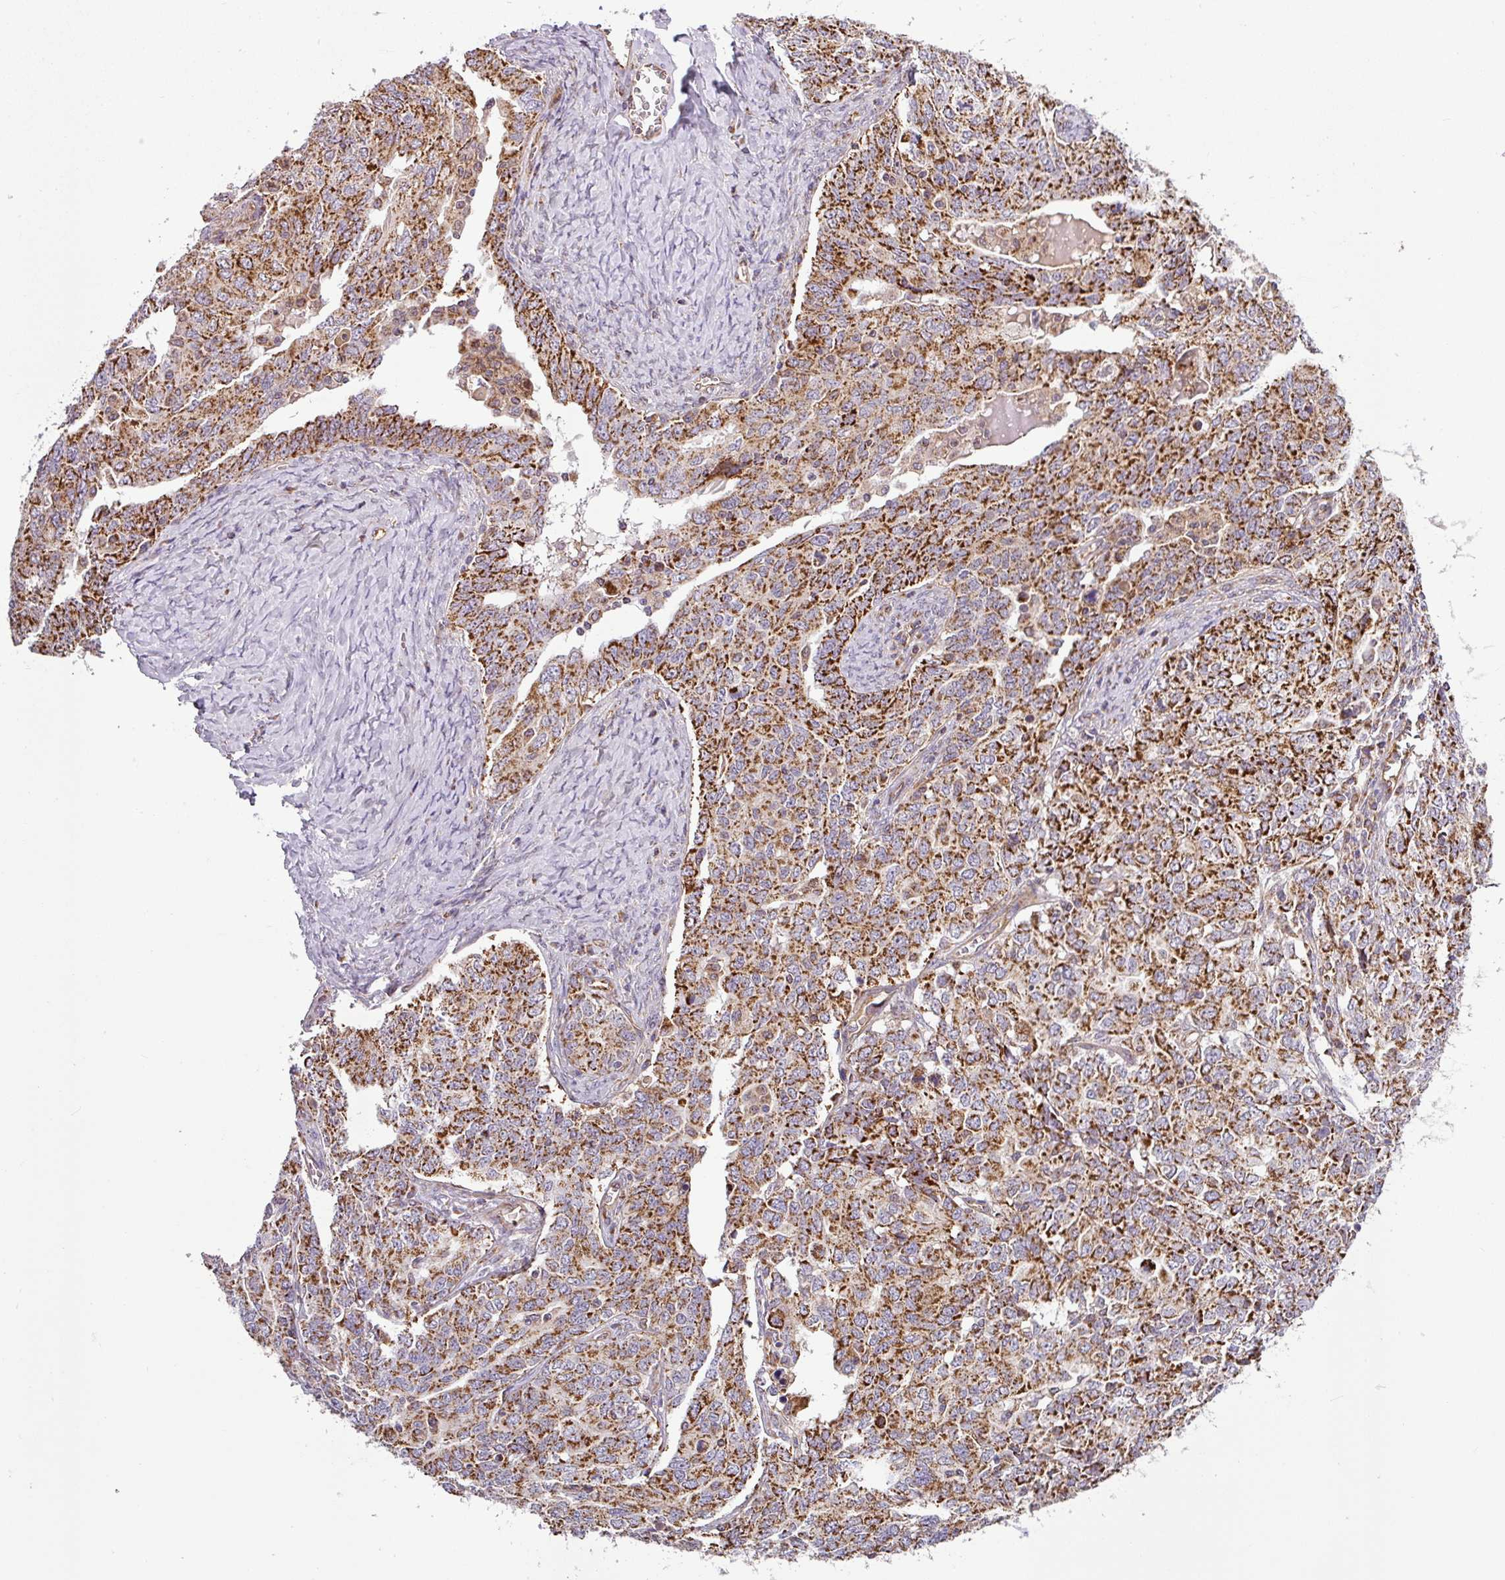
{"staining": {"intensity": "strong", "quantity": ">75%", "location": "cytoplasmic/membranous"}, "tissue": "ovarian cancer", "cell_type": "Tumor cells", "image_type": "cancer", "snomed": [{"axis": "morphology", "description": "Carcinoma, endometroid"}, {"axis": "topography", "description": "Ovary"}], "caption": "Human ovarian cancer stained for a protein (brown) demonstrates strong cytoplasmic/membranous positive positivity in approximately >75% of tumor cells.", "gene": "PRELID3B", "patient": {"sex": "female", "age": 62}}